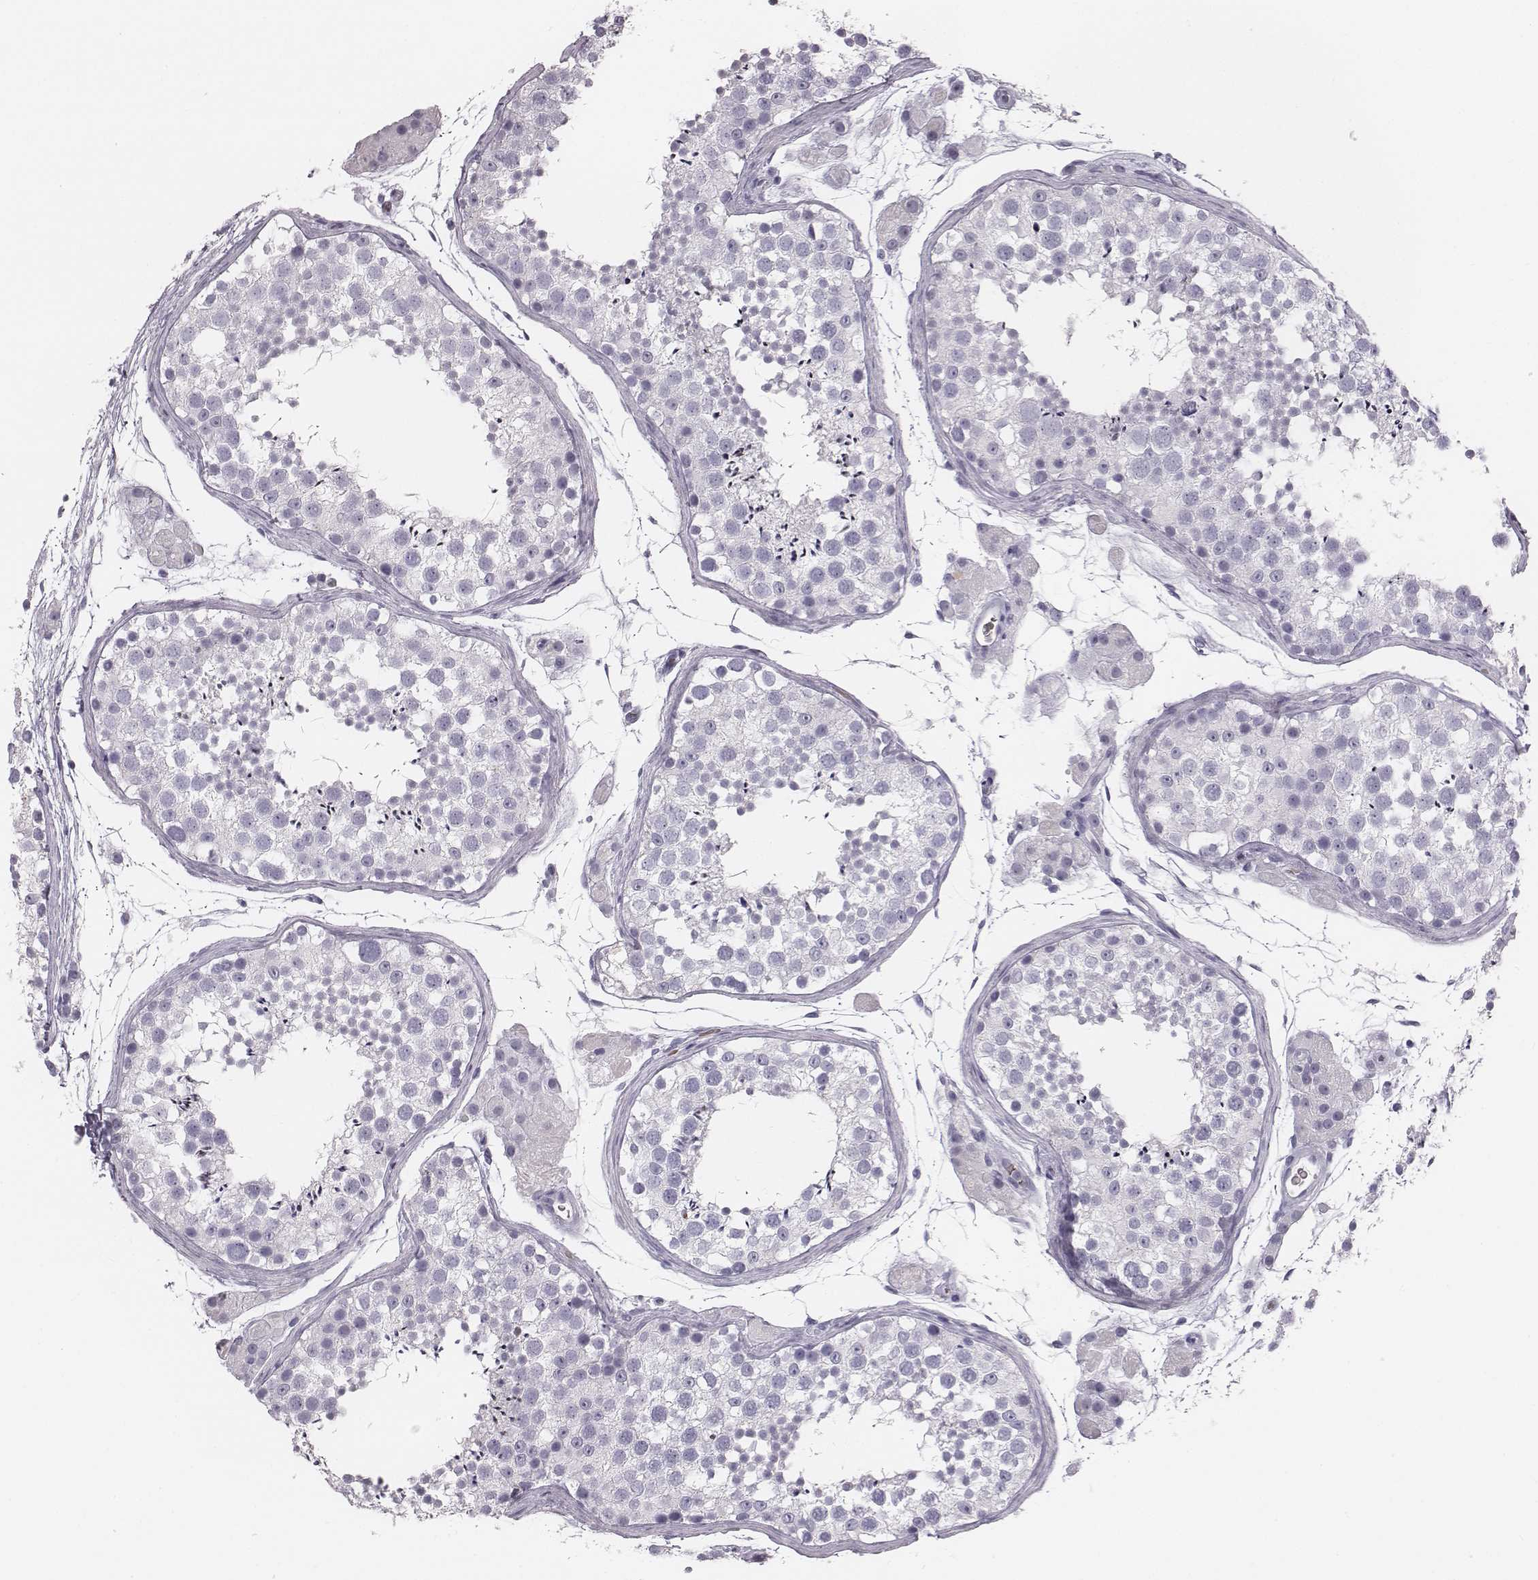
{"staining": {"intensity": "negative", "quantity": "none", "location": "none"}, "tissue": "testis", "cell_type": "Cells in seminiferous ducts", "image_type": "normal", "snomed": [{"axis": "morphology", "description": "Normal tissue, NOS"}, {"axis": "topography", "description": "Testis"}], "caption": "This is a micrograph of IHC staining of benign testis, which shows no expression in cells in seminiferous ducts.", "gene": "HBZ", "patient": {"sex": "male", "age": 41}}